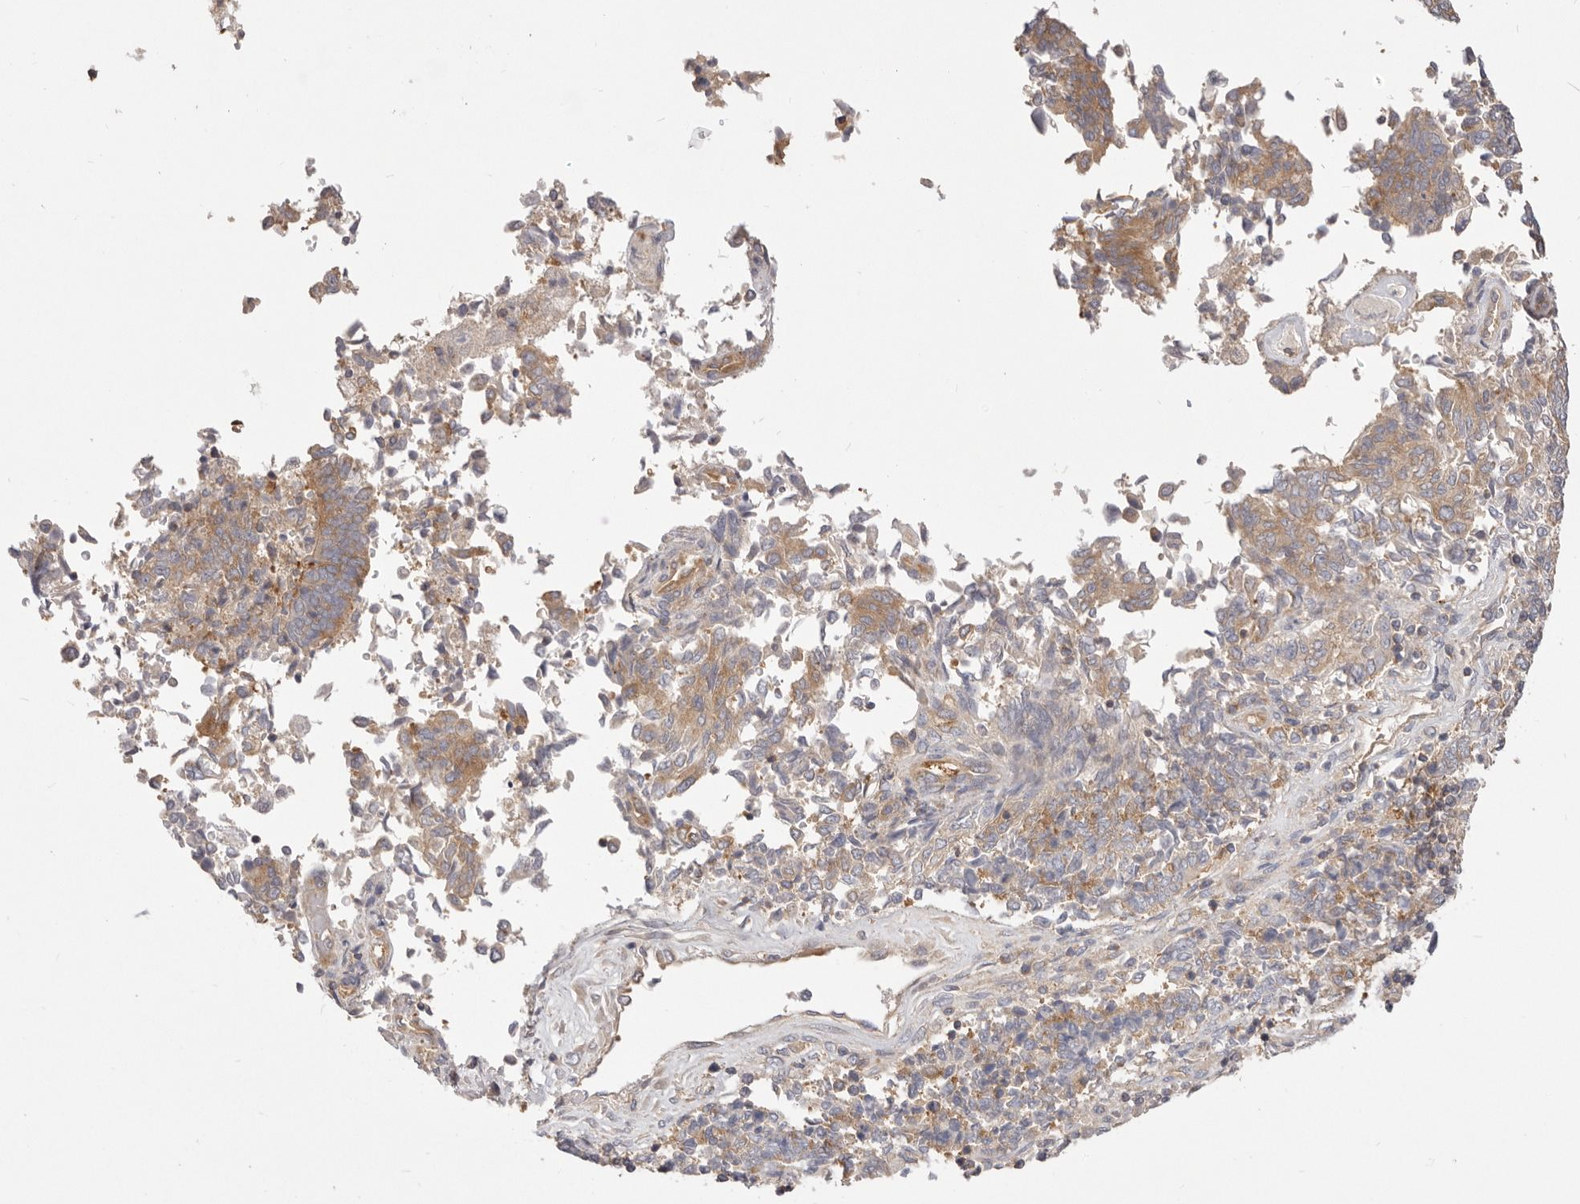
{"staining": {"intensity": "moderate", "quantity": ">75%", "location": "cytoplasmic/membranous"}, "tissue": "endometrial cancer", "cell_type": "Tumor cells", "image_type": "cancer", "snomed": [{"axis": "morphology", "description": "Adenocarcinoma, NOS"}, {"axis": "topography", "description": "Endometrium"}], "caption": "This image displays immunohistochemistry staining of human endometrial cancer, with medium moderate cytoplasmic/membranous expression in about >75% of tumor cells.", "gene": "KCMF1", "patient": {"sex": "female", "age": 80}}